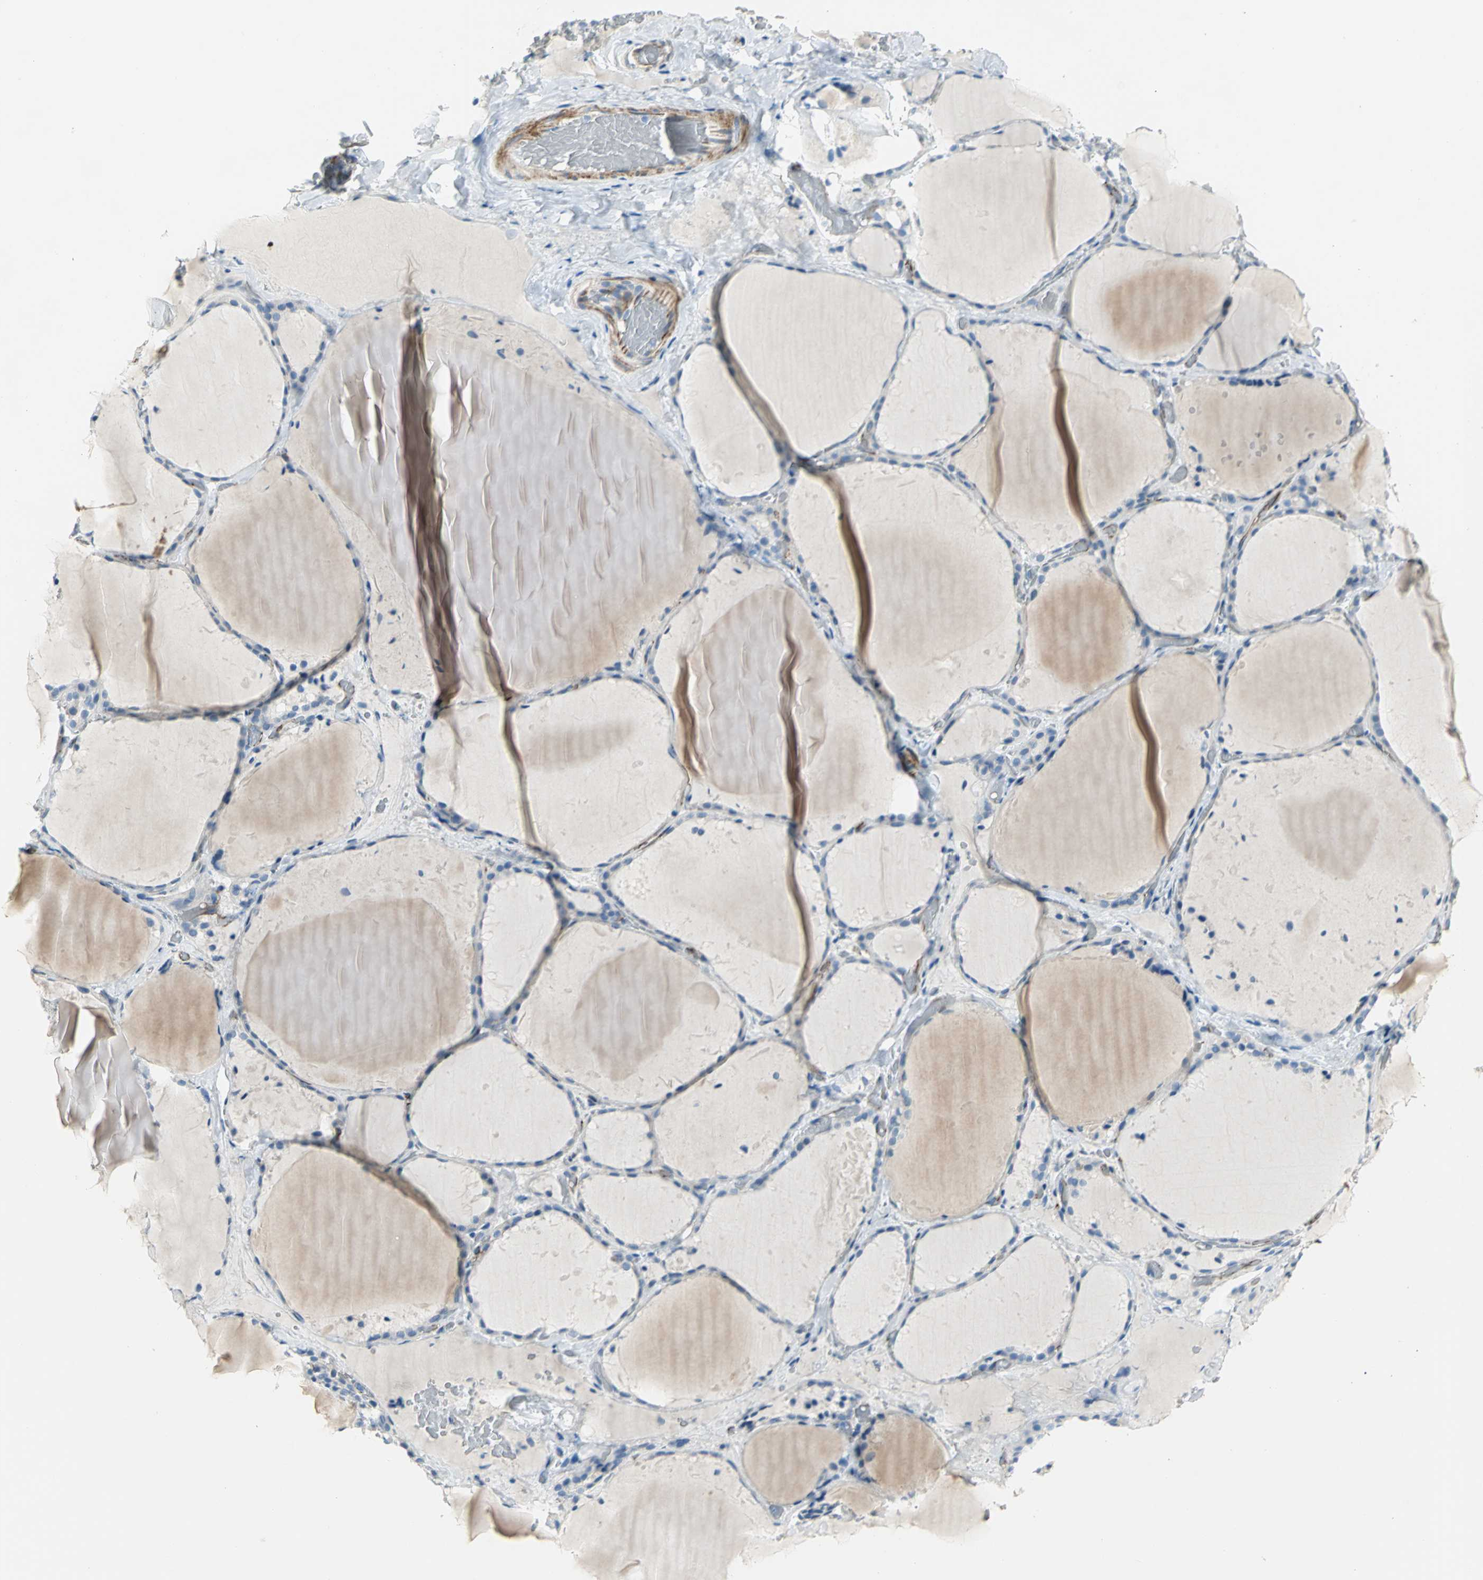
{"staining": {"intensity": "negative", "quantity": "none", "location": "none"}, "tissue": "thyroid gland", "cell_type": "Glandular cells", "image_type": "normal", "snomed": [{"axis": "morphology", "description": "Normal tissue, NOS"}, {"axis": "topography", "description": "Thyroid gland"}], "caption": "Immunohistochemistry (IHC) image of normal thyroid gland: human thyroid gland stained with DAB (3,3'-diaminobenzidine) exhibits no significant protein expression in glandular cells. (Brightfield microscopy of DAB (3,3'-diaminobenzidine) immunohistochemistry at high magnification).", "gene": "ALOX15", "patient": {"sex": "female", "age": 22}}